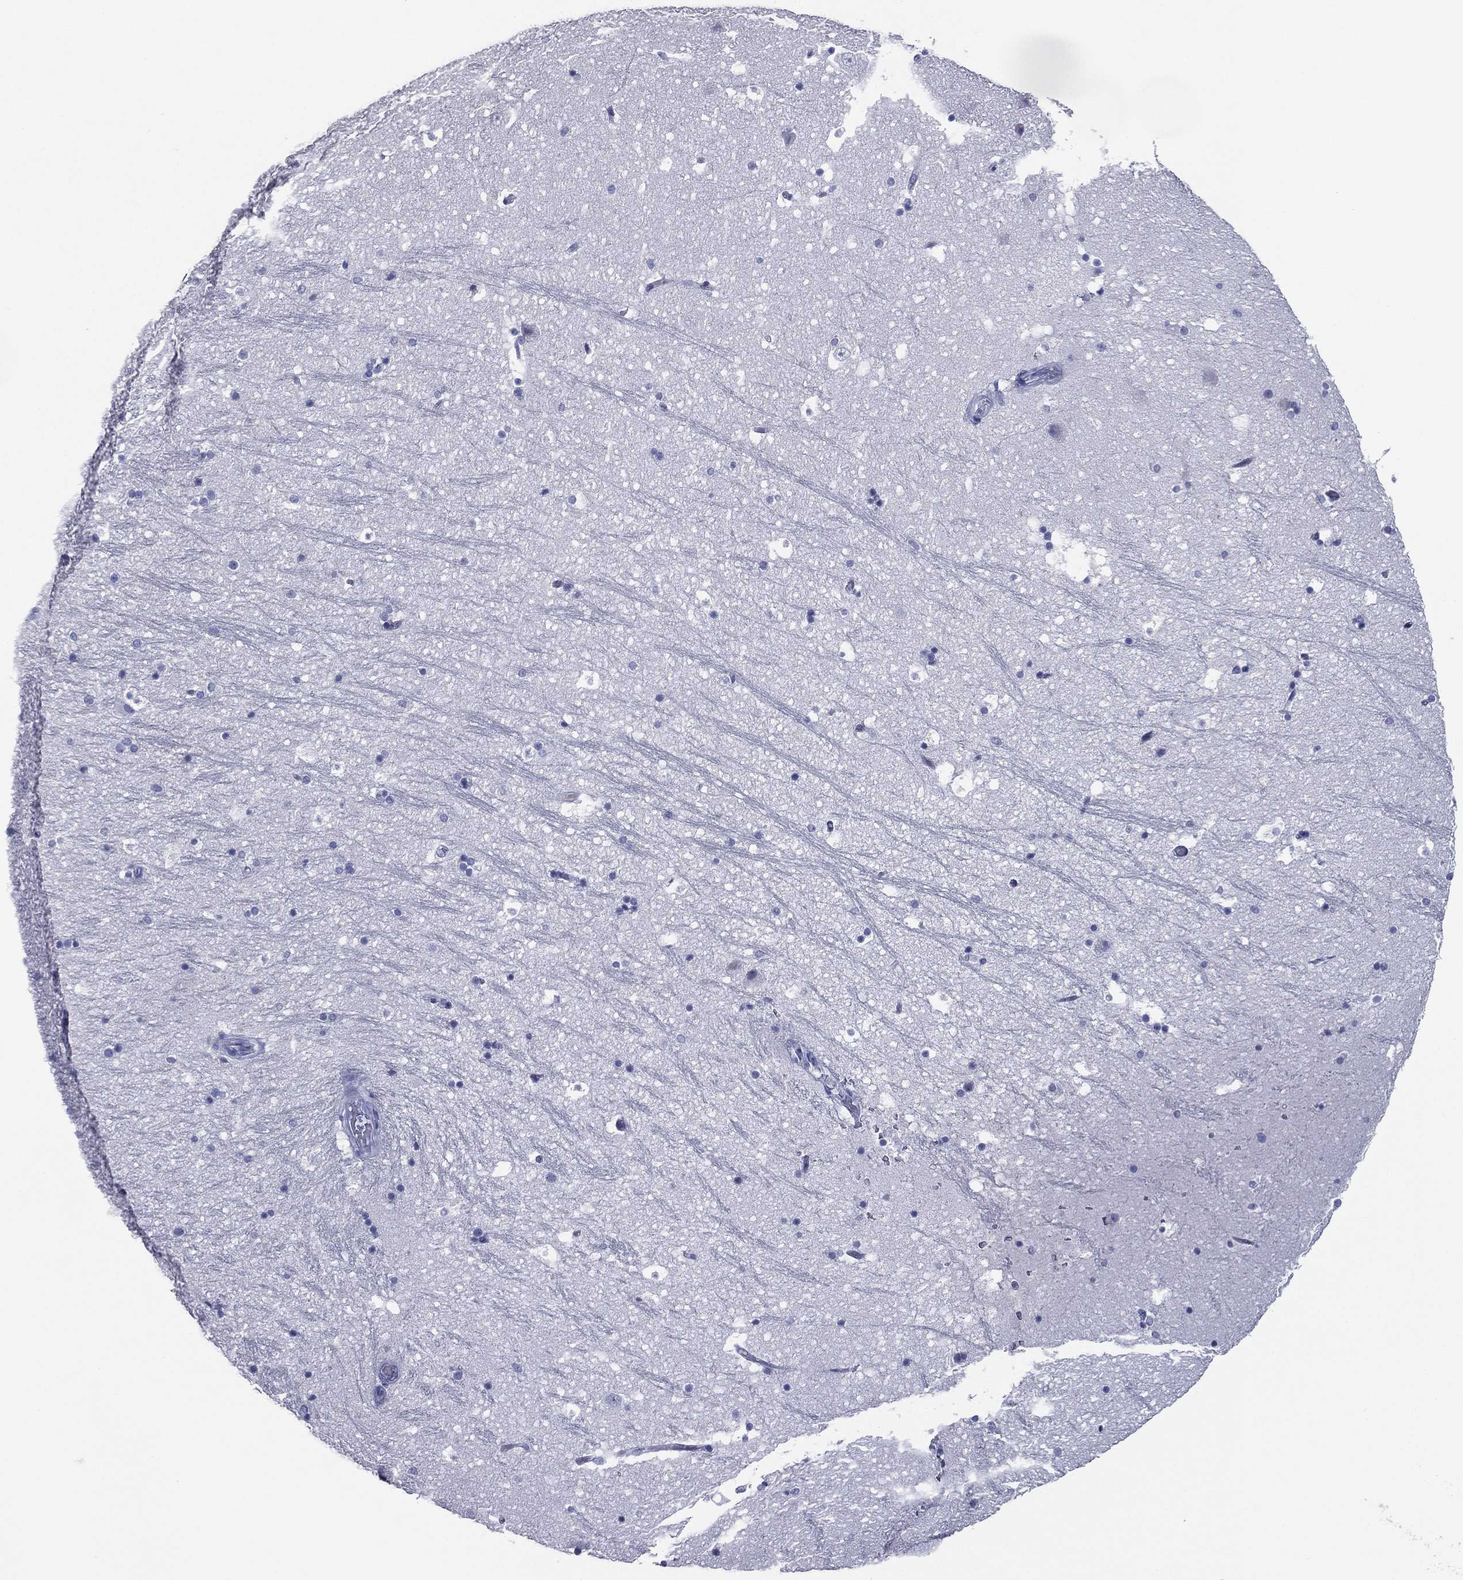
{"staining": {"intensity": "negative", "quantity": "none", "location": "none"}, "tissue": "hippocampus", "cell_type": "Glial cells", "image_type": "normal", "snomed": [{"axis": "morphology", "description": "Normal tissue, NOS"}, {"axis": "topography", "description": "Hippocampus"}], "caption": "This is a image of immunohistochemistry staining of normal hippocampus, which shows no expression in glial cells. The staining is performed using DAB (3,3'-diaminobenzidine) brown chromogen with nuclei counter-stained in using hematoxylin.", "gene": "TFAP2A", "patient": {"sex": "male", "age": 51}}